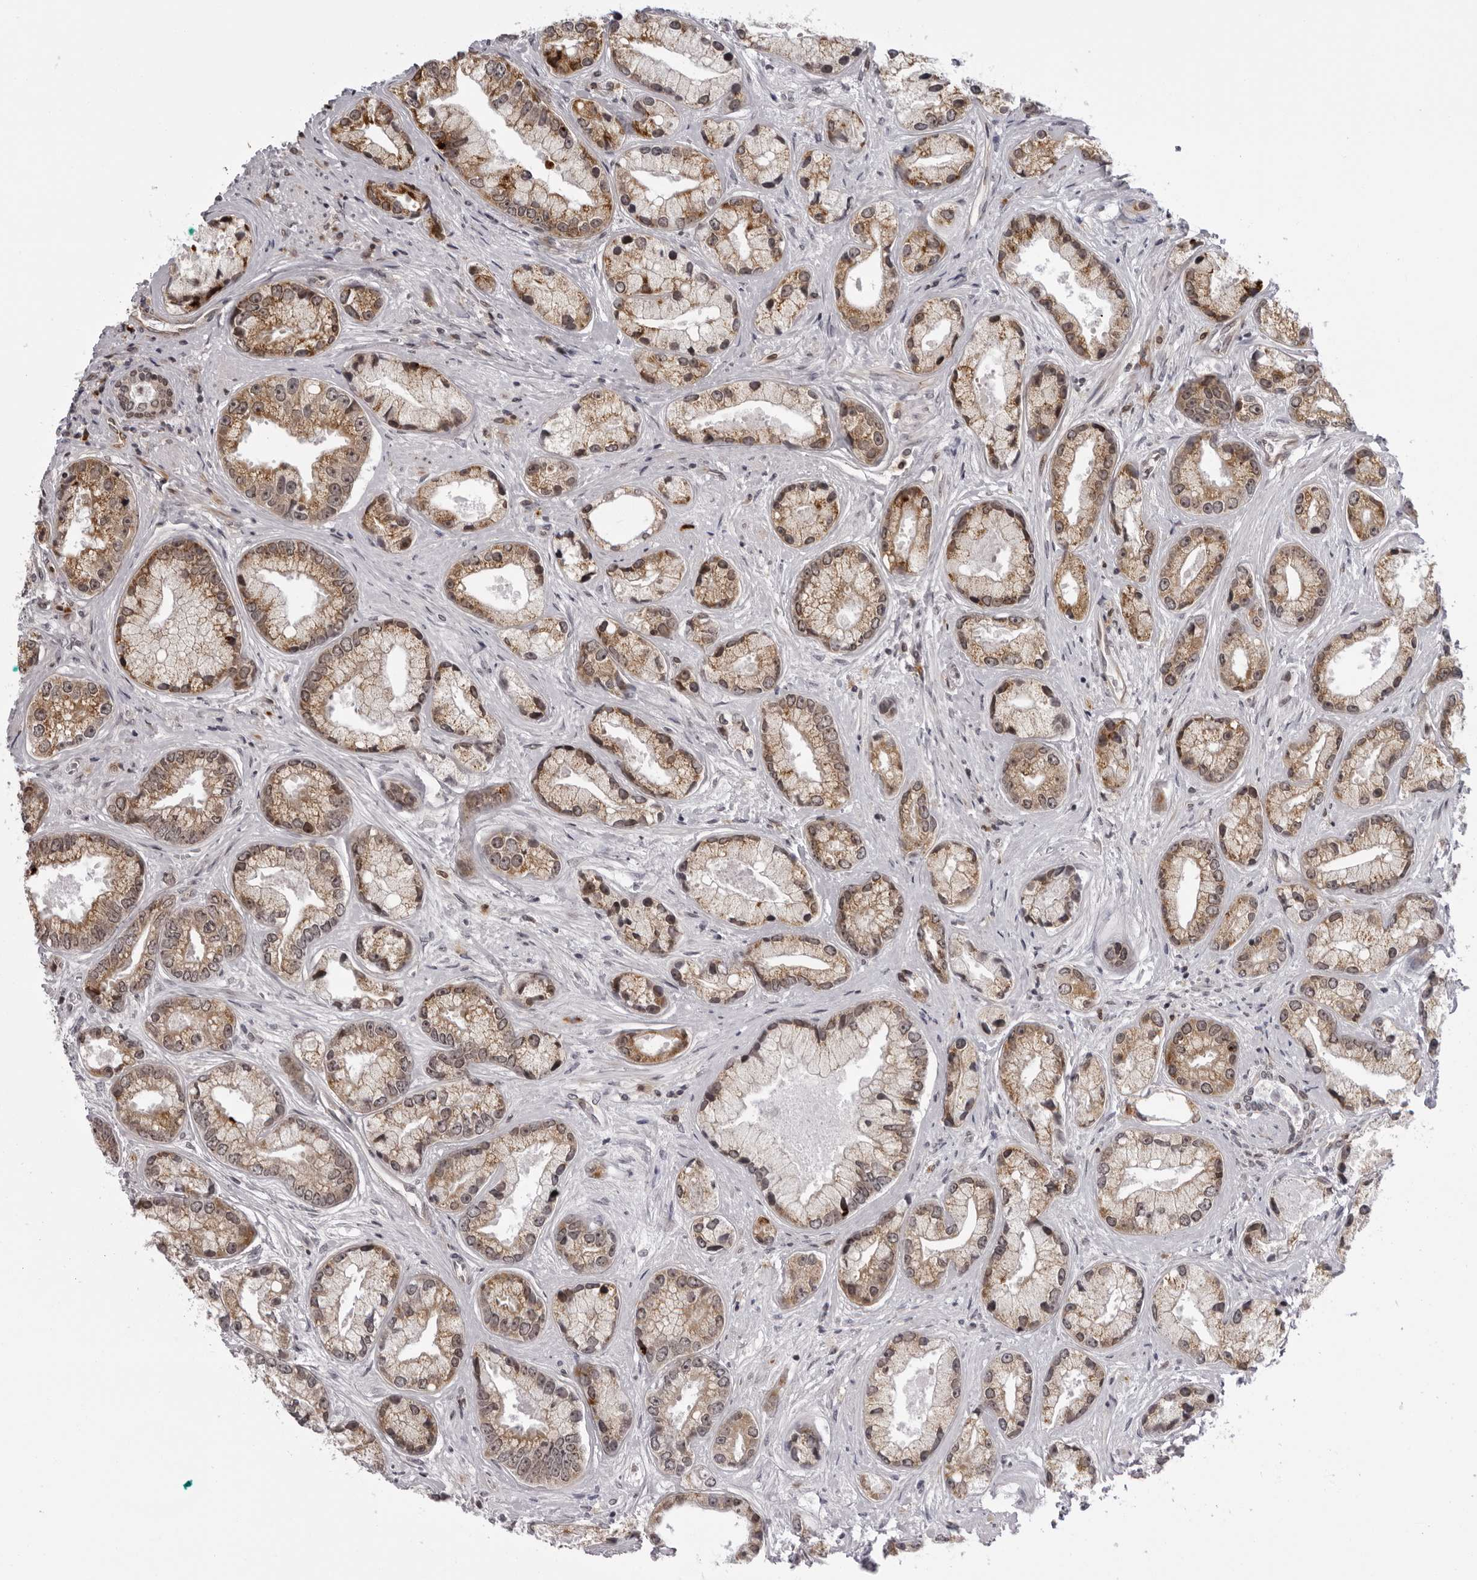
{"staining": {"intensity": "moderate", "quantity": ">75%", "location": "cytoplasmic/membranous"}, "tissue": "prostate cancer", "cell_type": "Tumor cells", "image_type": "cancer", "snomed": [{"axis": "morphology", "description": "Adenocarcinoma, High grade"}, {"axis": "topography", "description": "Prostate"}], "caption": "Immunohistochemistry staining of prostate cancer, which reveals medium levels of moderate cytoplasmic/membranous expression in approximately >75% of tumor cells indicating moderate cytoplasmic/membranous protein staining. The staining was performed using DAB (3,3'-diaminobenzidine) (brown) for protein detection and nuclei were counterstained in hematoxylin (blue).", "gene": "GCSAML", "patient": {"sex": "male", "age": 61}}